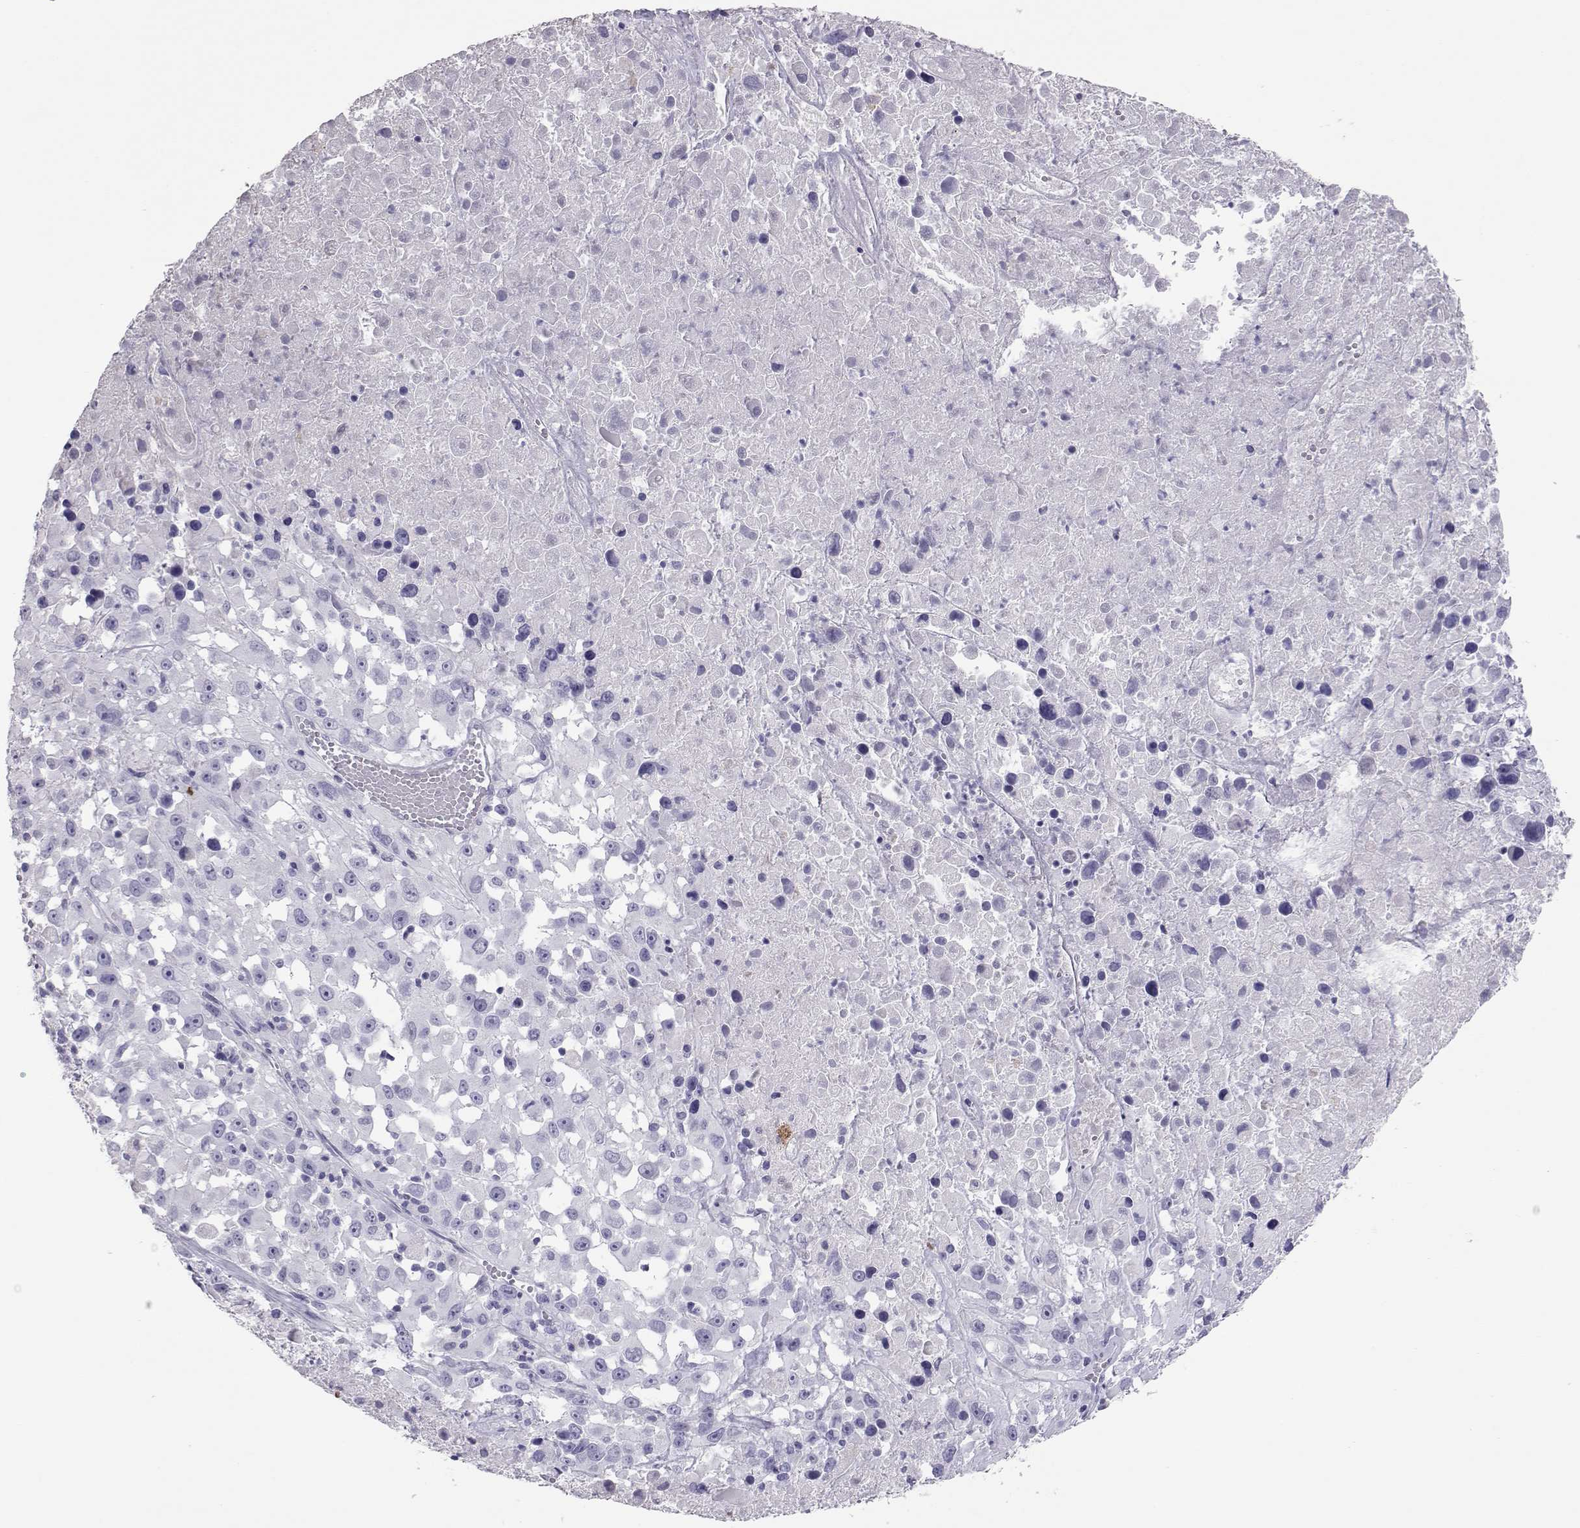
{"staining": {"intensity": "negative", "quantity": "none", "location": "none"}, "tissue": "melanoma", "cell_type": "Tumor cells", "image_type": "cancer", "snomed": [{"axis": "morphology", "description": "Malignant melanoma, Metastatic site"}, {"axis": "topography", "description": "Lymph node"}], "caption": "This photomicrograph is of malignant melanoma (metastatic site) stained with immunohistochemistry to label a protein in brown with the nuclei are counter-stained blue. There is no positivity in tumor cells.", "gene": "PMCH", "patient": {"sex": "male", "age": 50}}